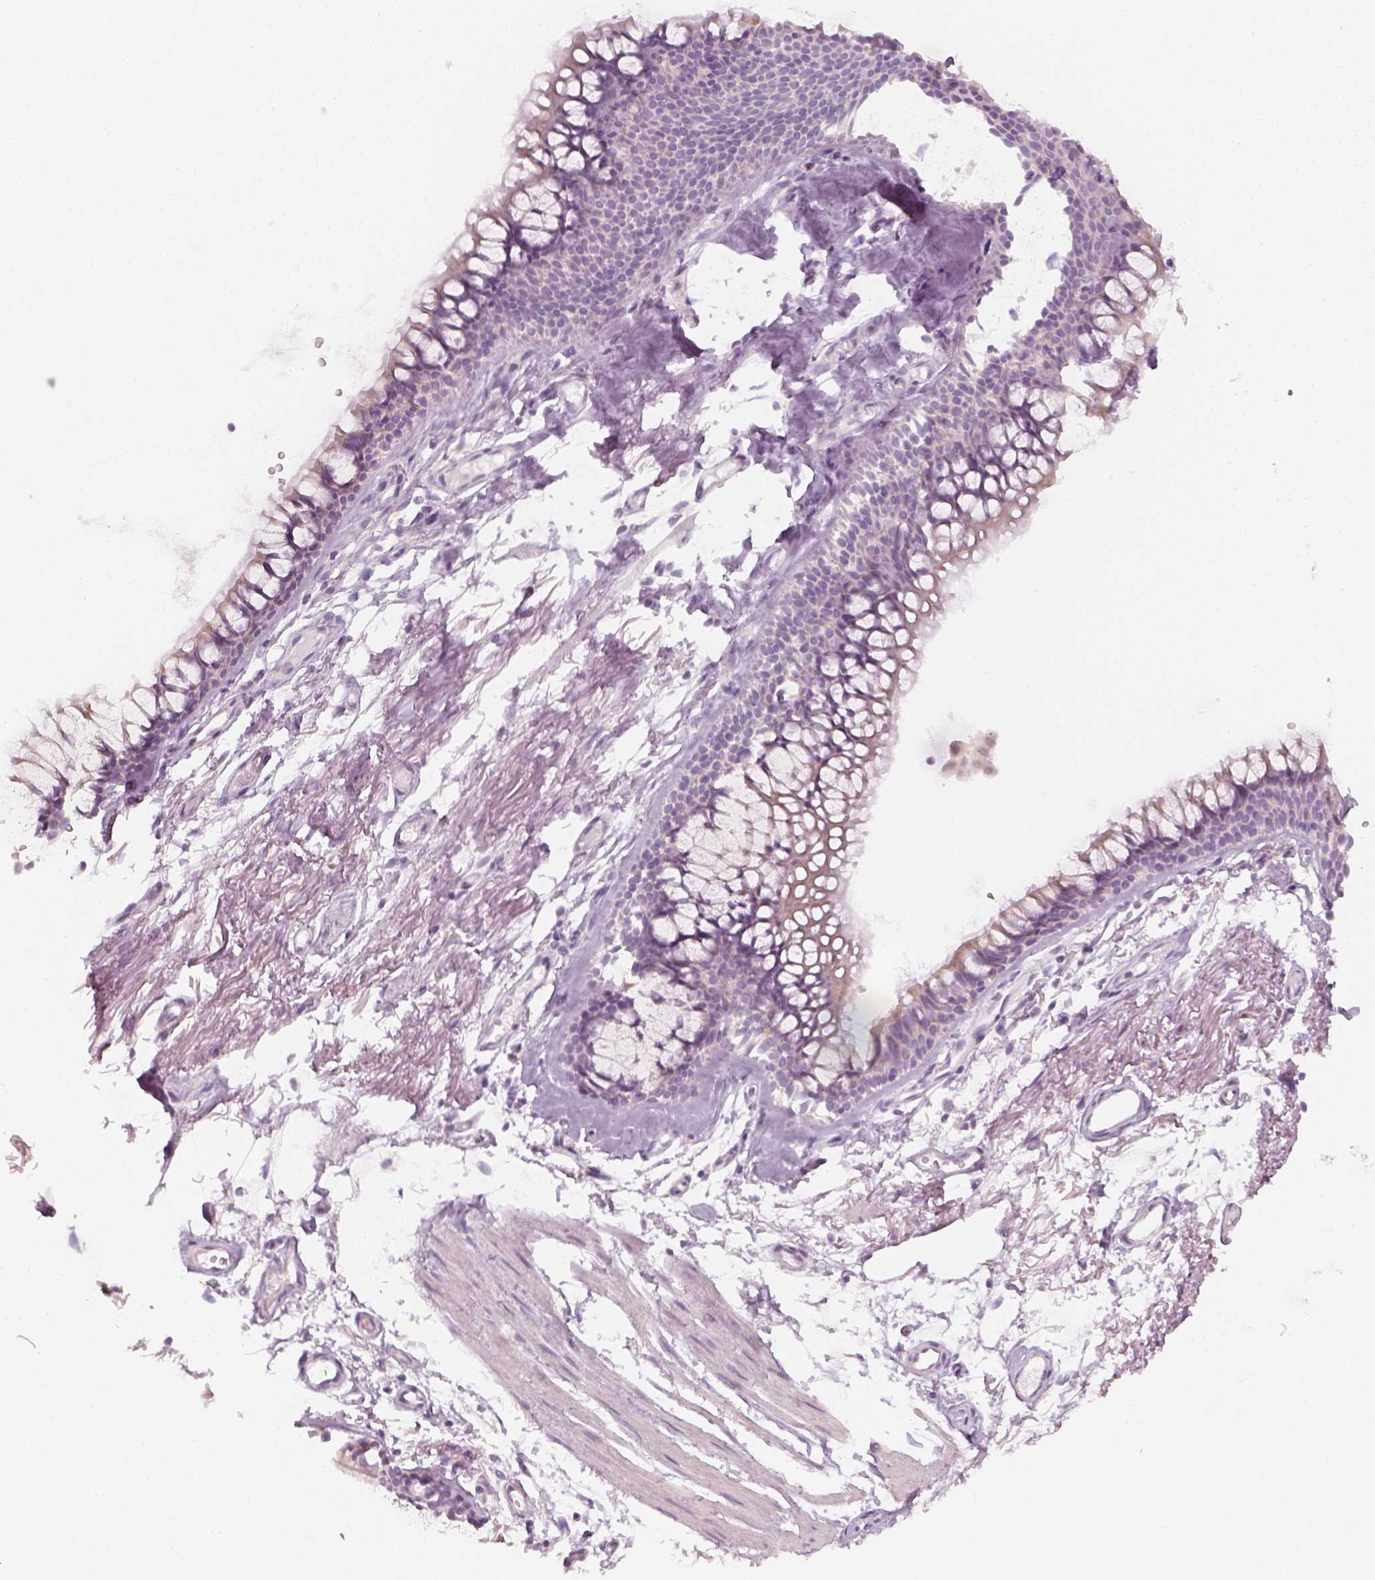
{"staining": {"intensity": "negative", "quantity": "none", "location": "none"}, "tissue": "adipose tissue", "cell_type": "Adipocytes", "image_type": "normal", "snomed": [{"axis": "morphology", "description": "Normal tissue, NOS"}, {"axis": "topography", "description": "Cartilage tissue"}, {"axis": "topography", "description": "Bronchus"}], "caption": "DAB (3,3'-diaminobenzidine) immunohistochemical staining of unremarkable human adipose tissue reveals no significant staining in adipocytes.", "gene": "PRAME", "patient": {"sex": "female", "age": 79}}